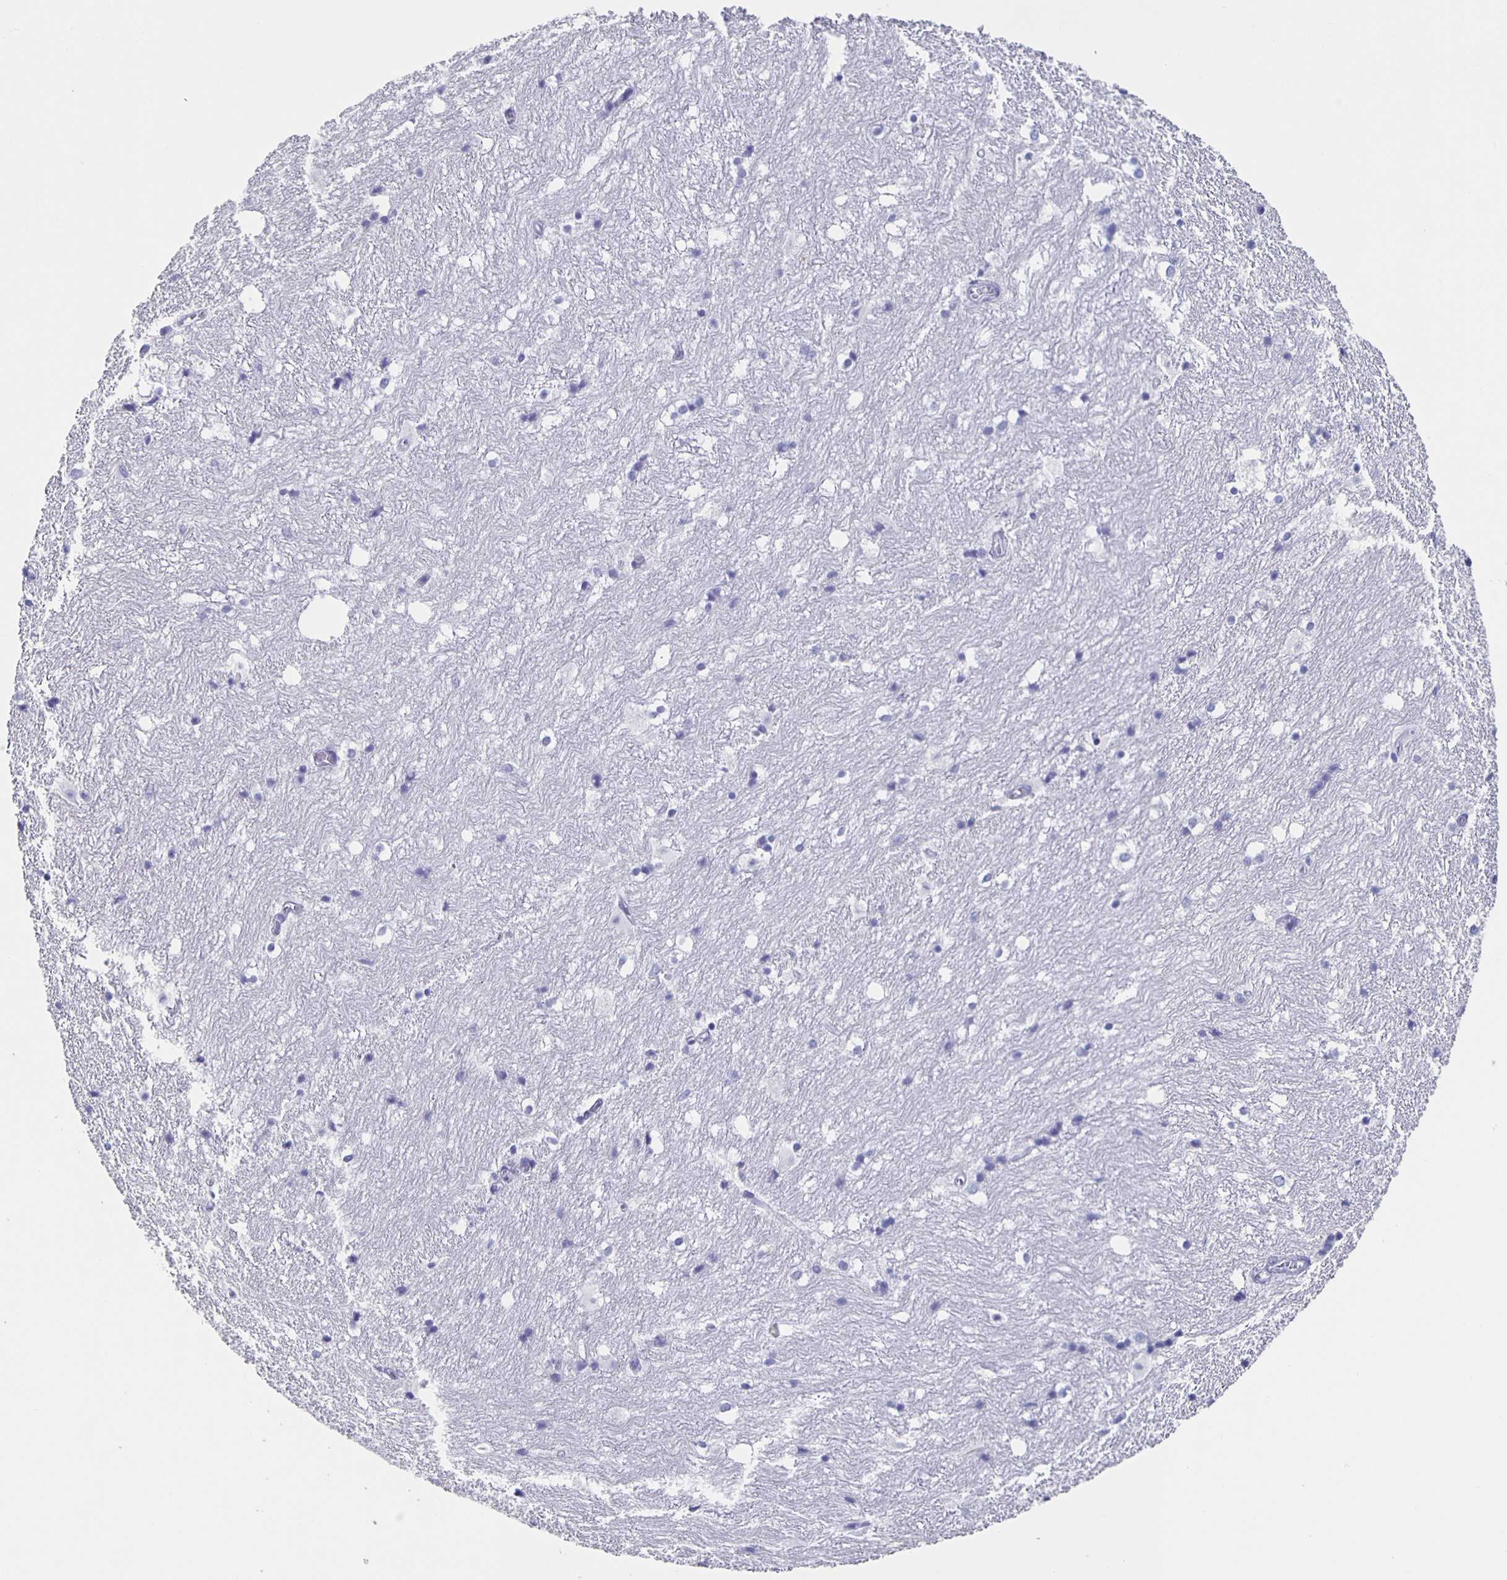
{"staining": {"intensity": "negative", "quantity": "none", "location": "none"}, "tissue": "hippocampus", "cell_type": "Glial cells", "image_type": "normal", "snomed": [{"axis": "morphology", "description": "Normal tissue, NOS"}, {"axis": "topography", "description": "Hippocampus"}], "caption": "A high-resolution histopathology image shows immunohistochemistry staining of normal hippocampus, which reveals no significant expression in glial cells.", "gene": "SLC34A2", "patient": {"sex": "female", "age": 52}}